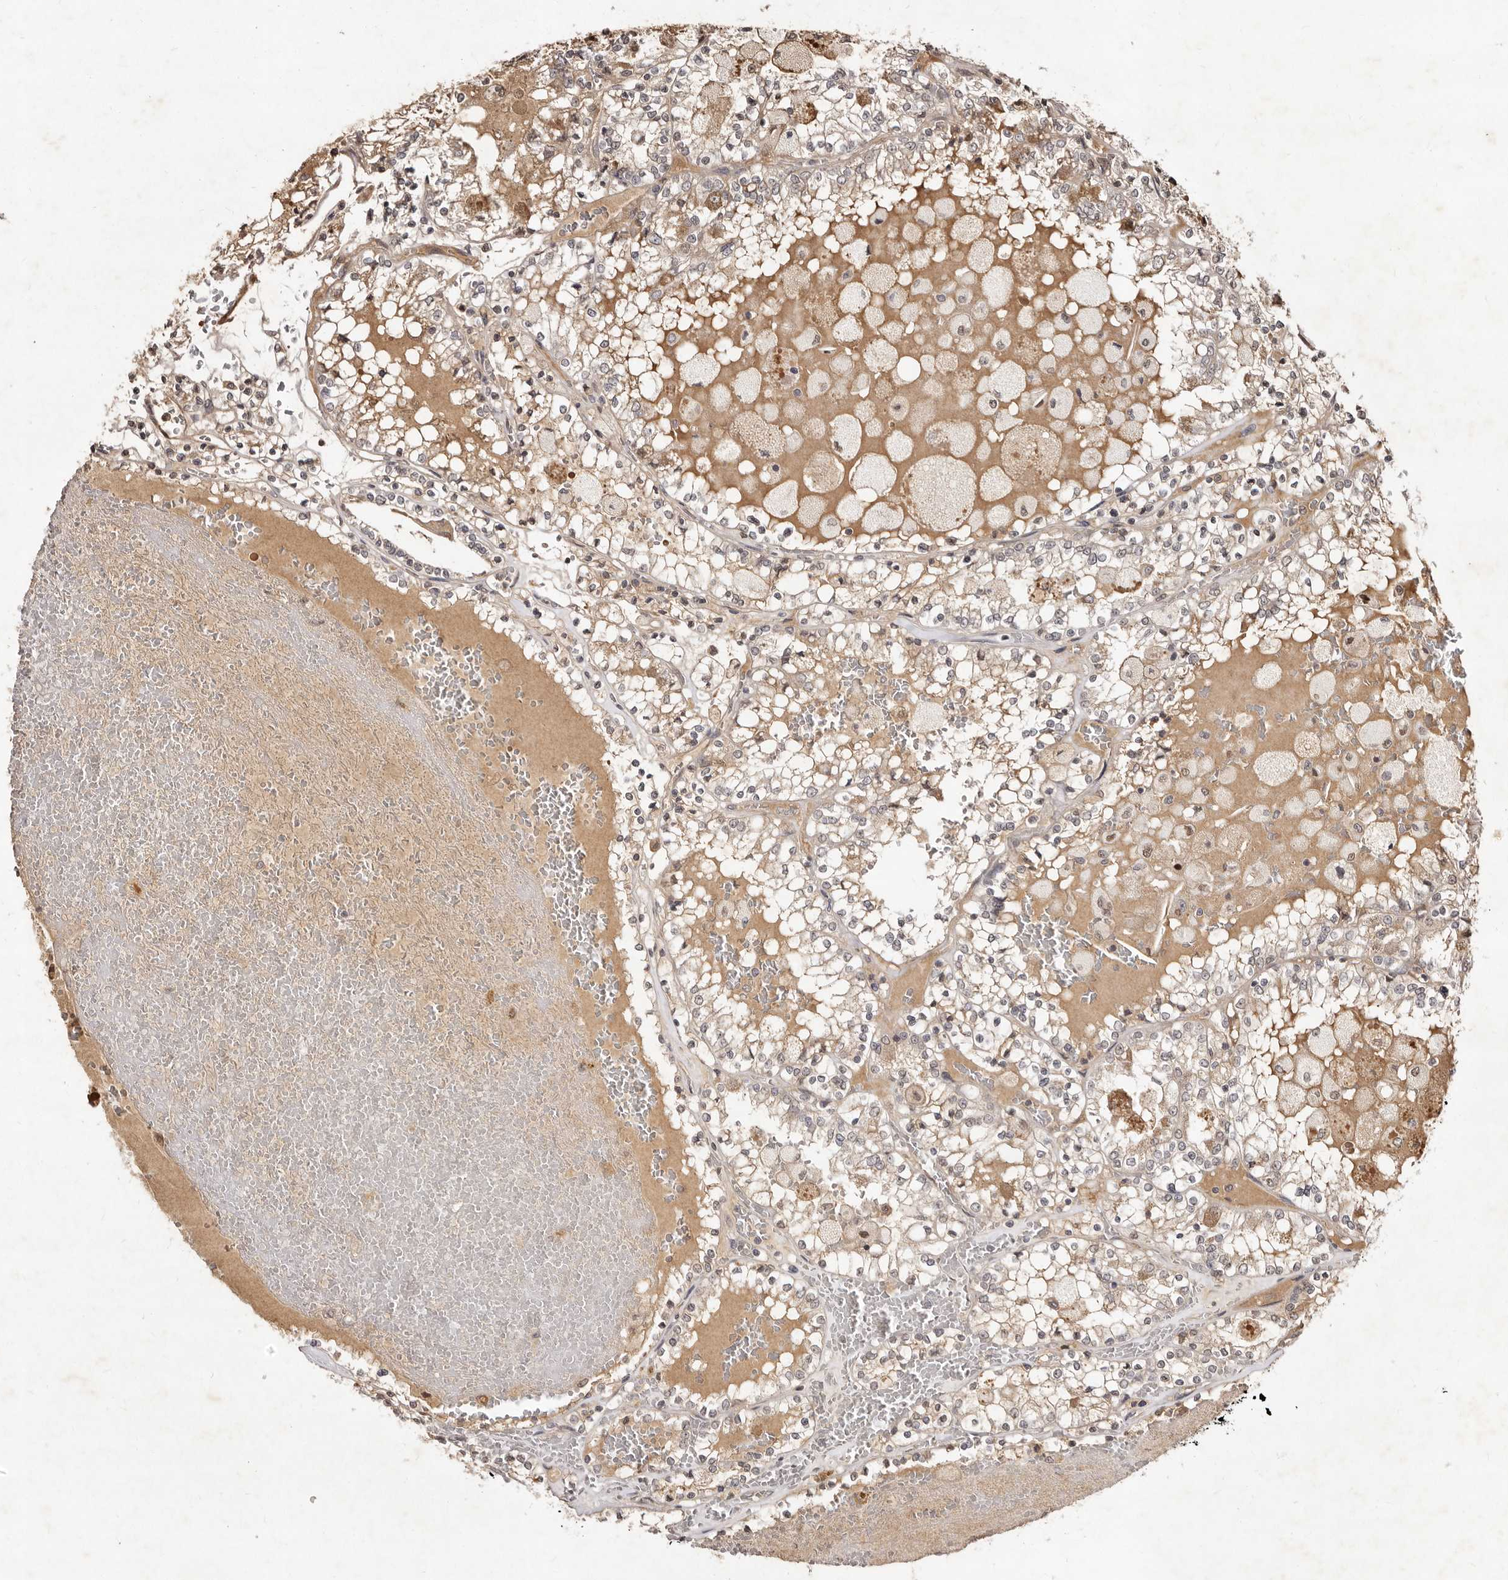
{"staining": {"intensity": "weak", "quantity": "<25%", "location": "cytoplasmic/membranous"}, "tissue": "renal cancer", "cell_type": "Tumor cells", "image_type": "cancer", "snomed": [{"axis": "morphology", "description": "Adenocarcinoma, NOS"}, {"axis": "topography", "description": "Kidney"}], "caption": "Adenocarcinoma (renal) was stained to show a protein in brown. There is no significant expression in tumor cells. (Stains: DAB (3,3'-diaminobenzidine) immunohistochemistry (IHC) with hematoxylin counter stain, Microscopy: brightfield microscopy at high magnification).", "gene": "LCORL", "patient": {"sex": "female", "age": 56}}